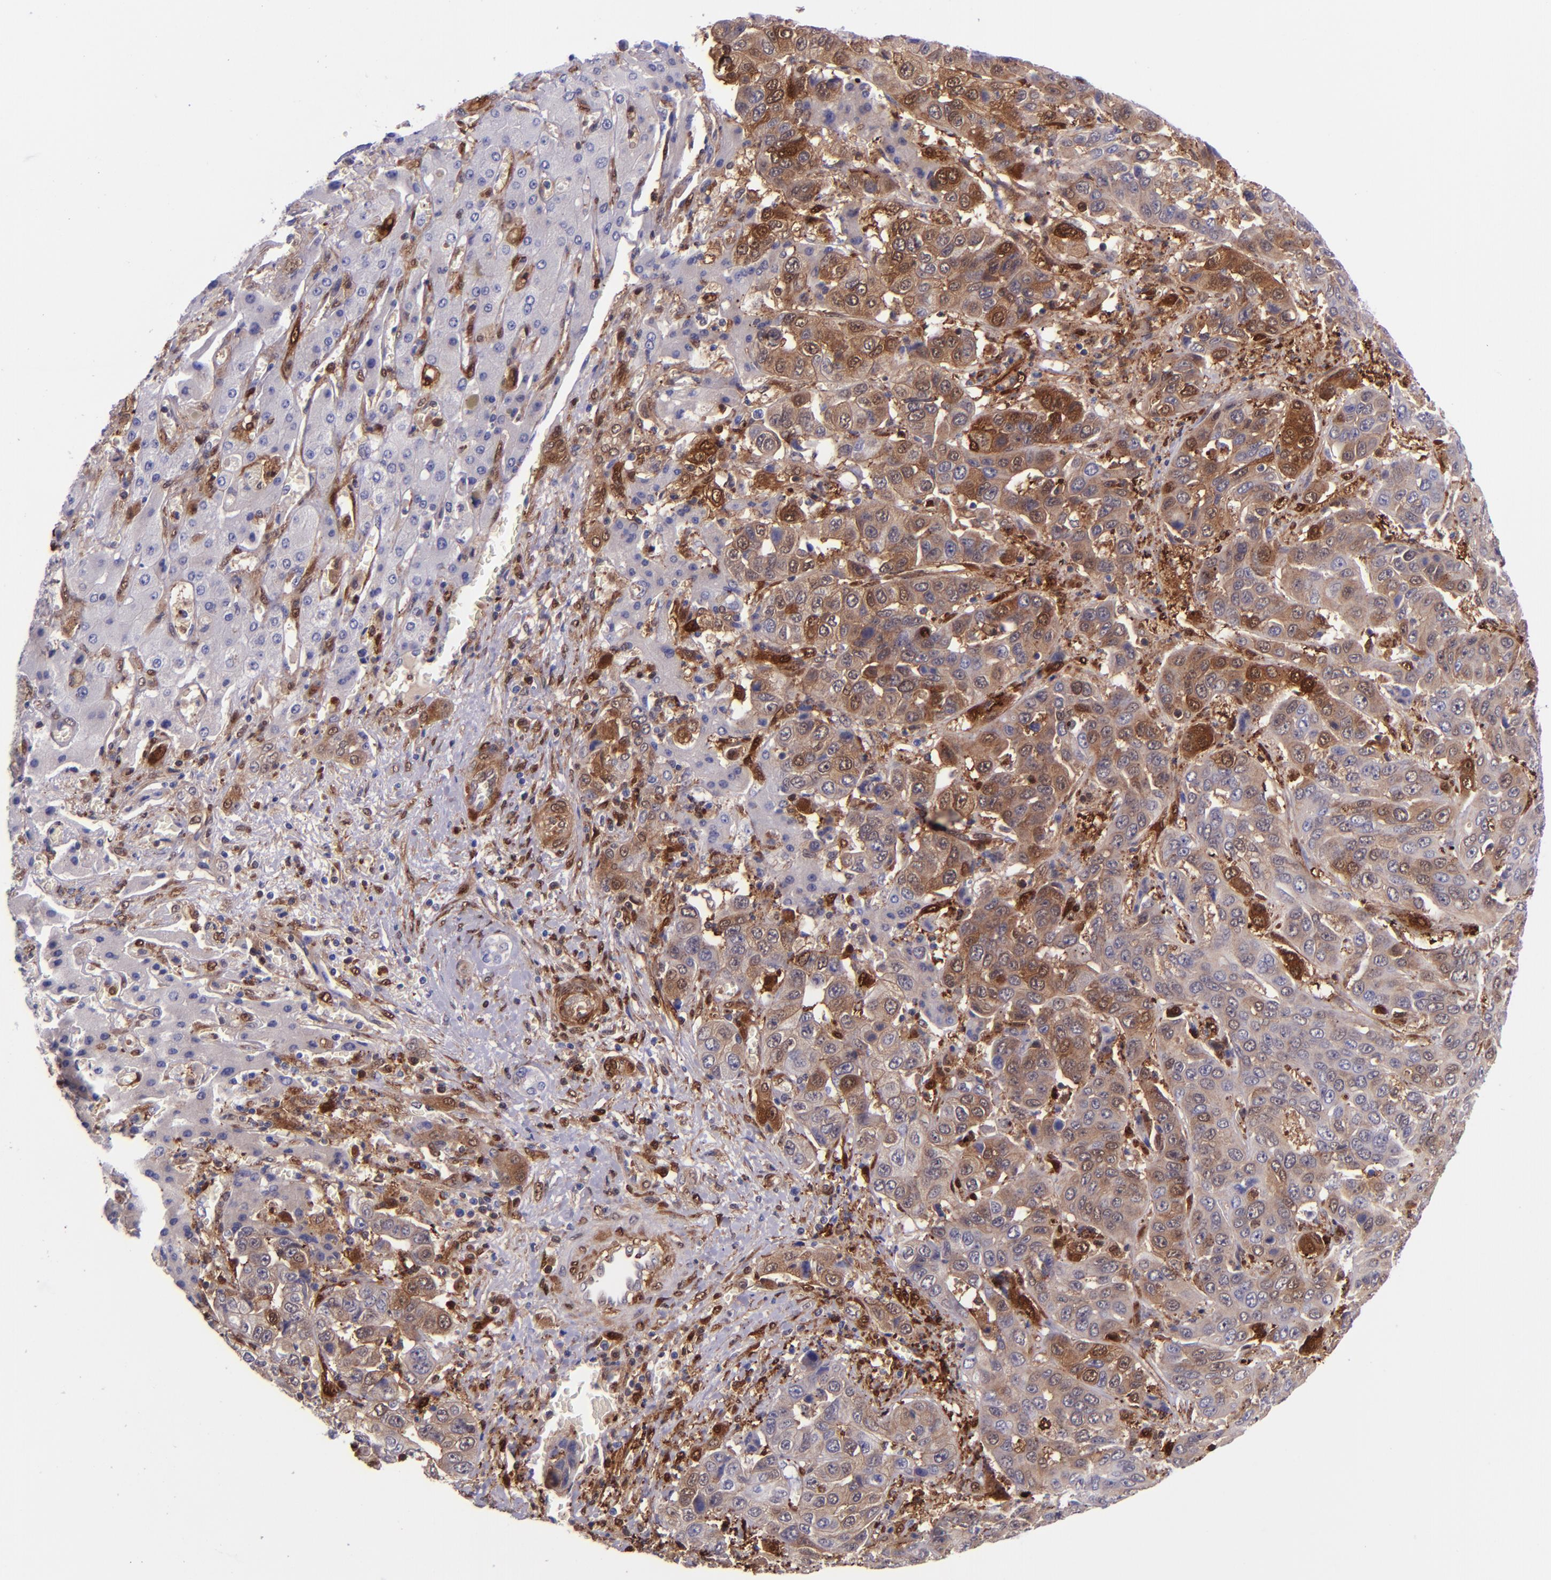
{"staining": {"intensity": "moderate", "quantity": "25%-75%", "location": "cytoplasmic/membranous"}, "tissue": "liver cancer", "cell_type": "Tumor cells", "image_type": "cancer", "snomed": [{"axis": "morphology", "description": "Cholangiocarcinoma"}, {"axis": "topography", "description": "Liver"}], "caption": "The immunohistochemical stain highlights moderate cytoplasmic/membranous staining in tumor cells of liver cancer tissue.", "gene": "LGALS1", "patient": {"sex": "female", "age": 52}}